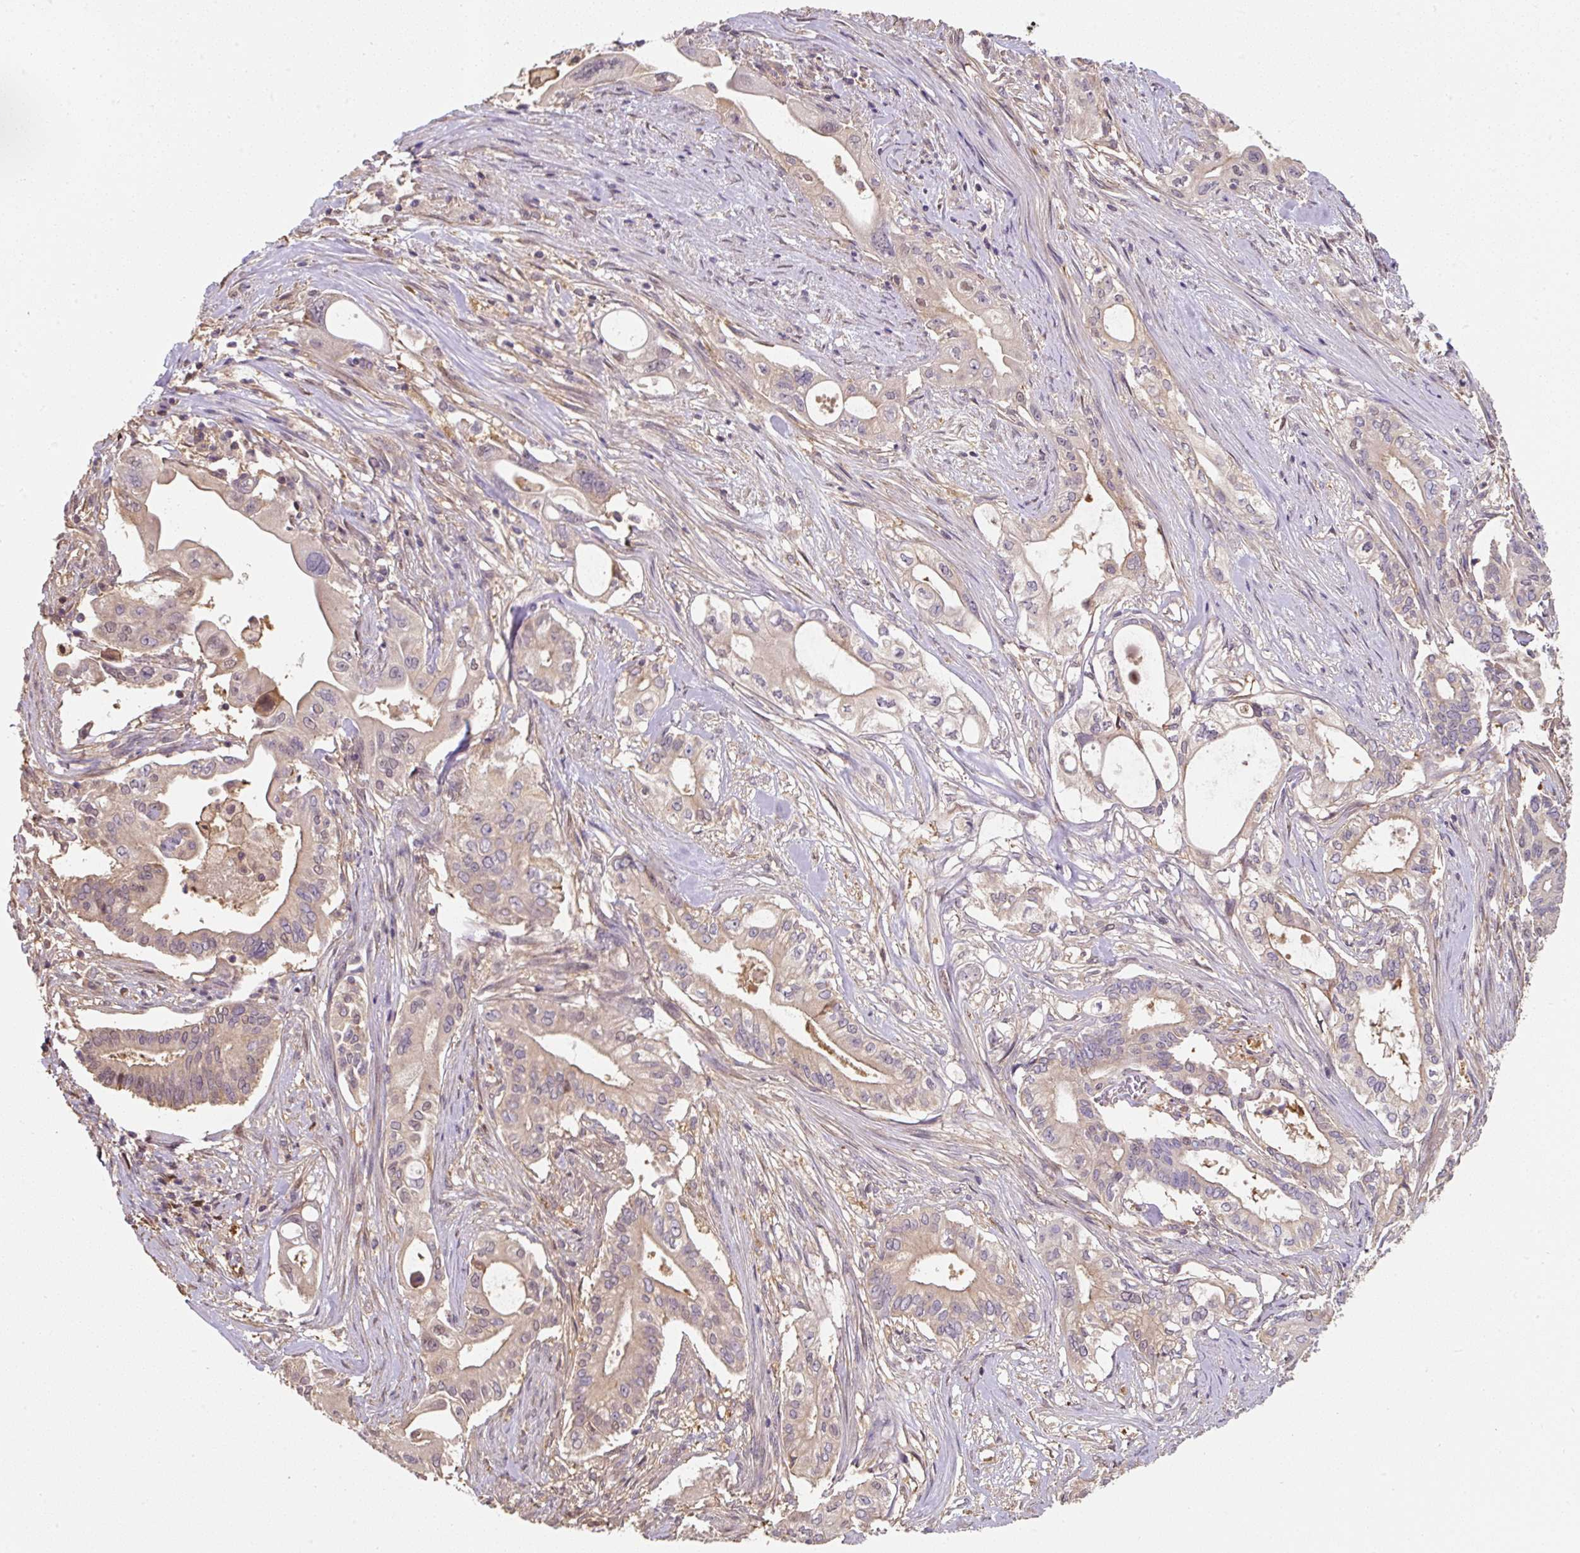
{"staining": {"intensity": "weak", "quantity": ">75%", "location": "cytoplasmic/membranous"}, "tissue": "pancreatic cancer", "cell_type": "Tumor cells", "image_type": "cancer", "snomed": [{"axis": "morphology", "description": "Adenocarcinoma, NOS"}, {"axis": "topography", "description": "Pancreas"}], "caption": "Protein staining of pancreatic cancer (adenocarcinoma) tissue exhibits weak cytoplasmic/membranous positivity in about >75% of tumor cells. Immunohistochemistry stains the protein in brown and the nuclei are stained blue.", "gene": "ST13", "patient": {"sex": "female", "age": 68}}